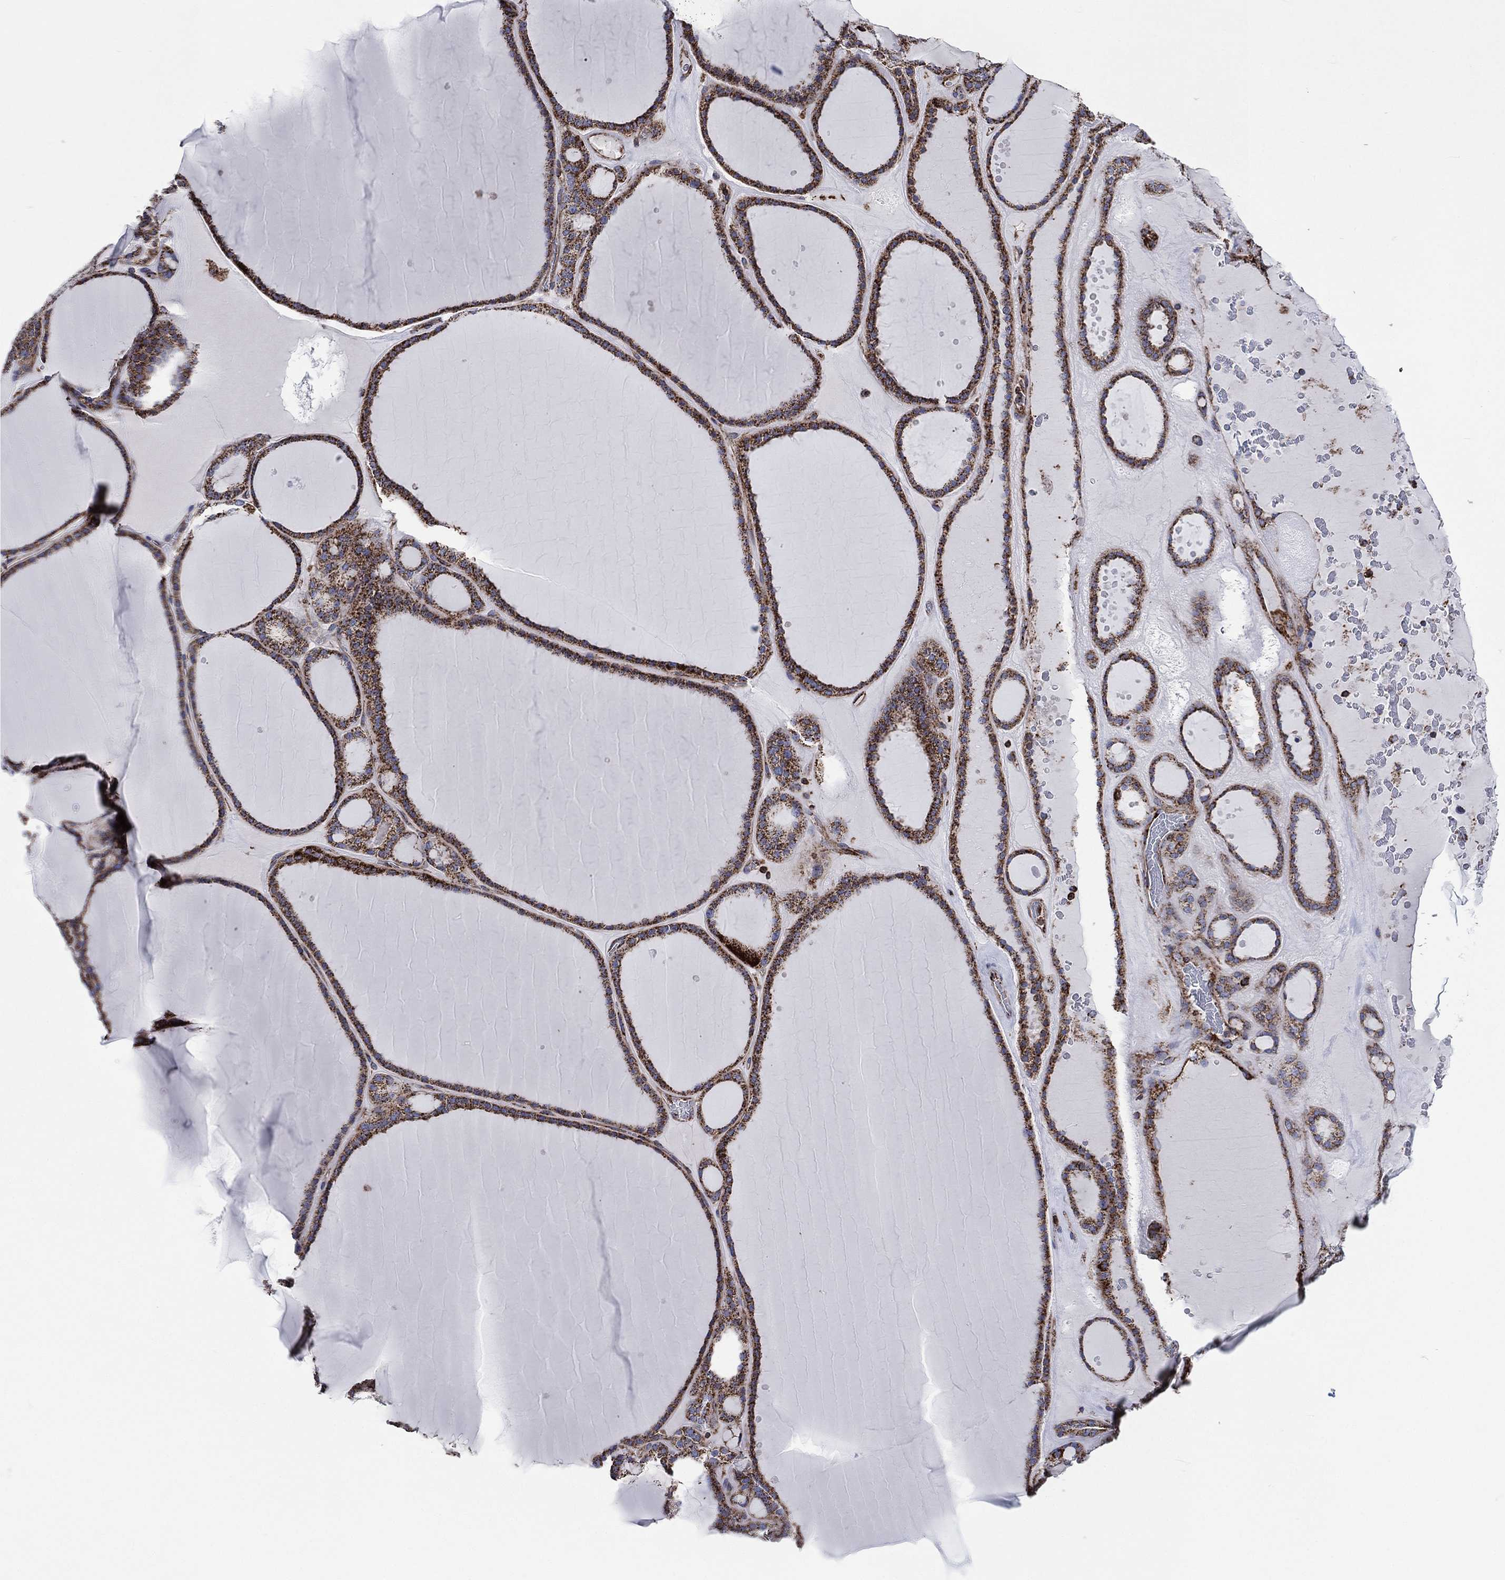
{"staining": {"intensity": "strong", "quantity": ">75%", "location": "cytoplasmic/membranous"}, "tissue": "thyroid gland", "cell_type": "Glandular cells", "image_type": "normal", "snomed": [{"axis": "morphology", "description": "Normal tissue, NOS"}, {"axis": "topography", "description": "Thyroid gland"}], "caption": "Strong cytoplasmic/membranous positivity for a protein is present in about >75% of glandular cells of unremarkable thyroid gland using immunohistochemistry (IHC).", "gene": "ANKRD37", "patient": {"sex": "male", "age": 63}}